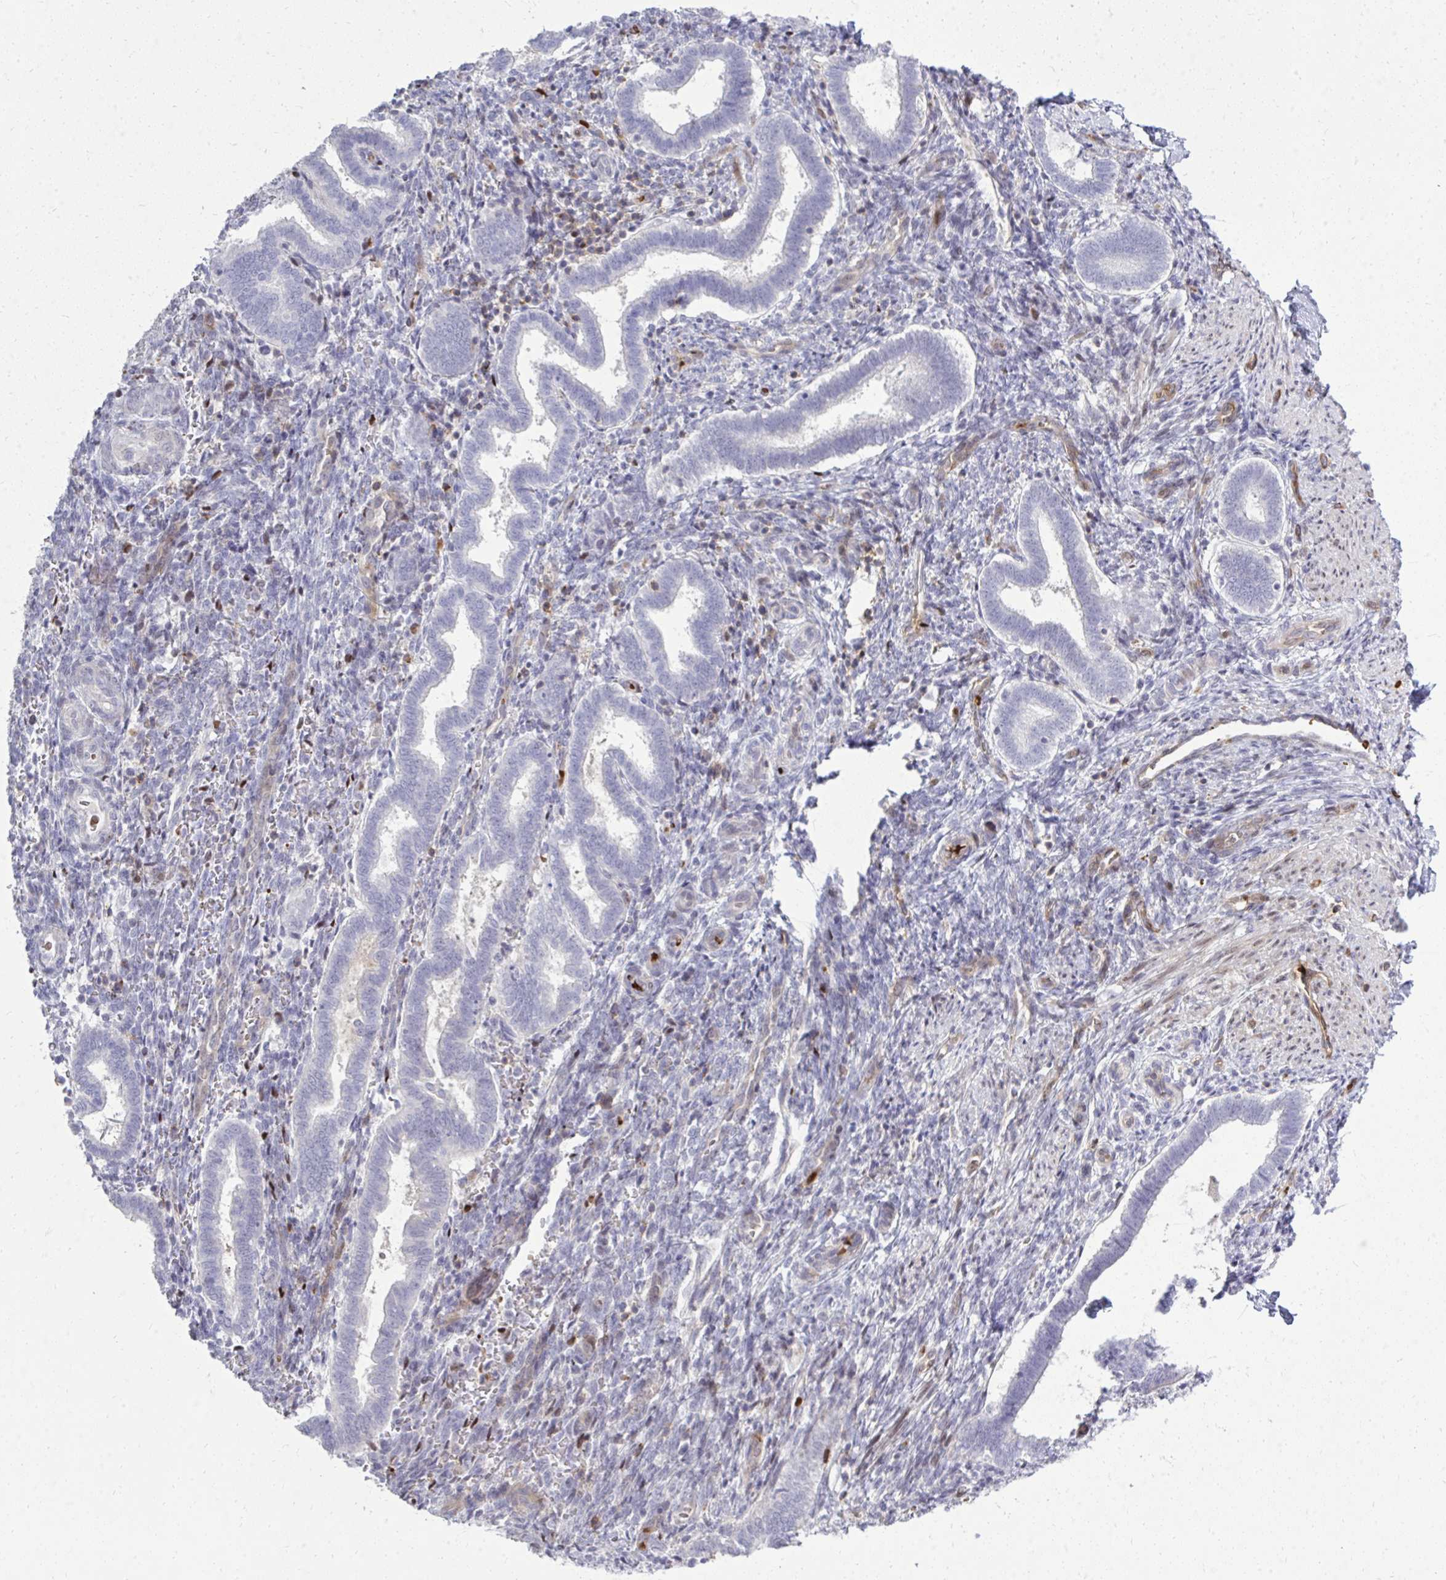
{"staining": {"intensity": "negative", "quantity": "none", "location": "none"}, "tissue": "endometrium", "cell_type": "Cells in endometrial stroma", "image_type": "normal", "snomed": [{"axis": "morphology", "description": "Normal tissue, NOS"}, {"axis": "topography", "description": "Endometrium"}], "caption": "Endometrium was stained to show a protein in brown. There is no significant staining in cells in endometrial stroma. (DAB (3,3'-diaminobenzidine) immunohistochemistry (IHC), high magnification).", "gene": "FOXN3", "patient": {"sex": "female", "age": 34}}